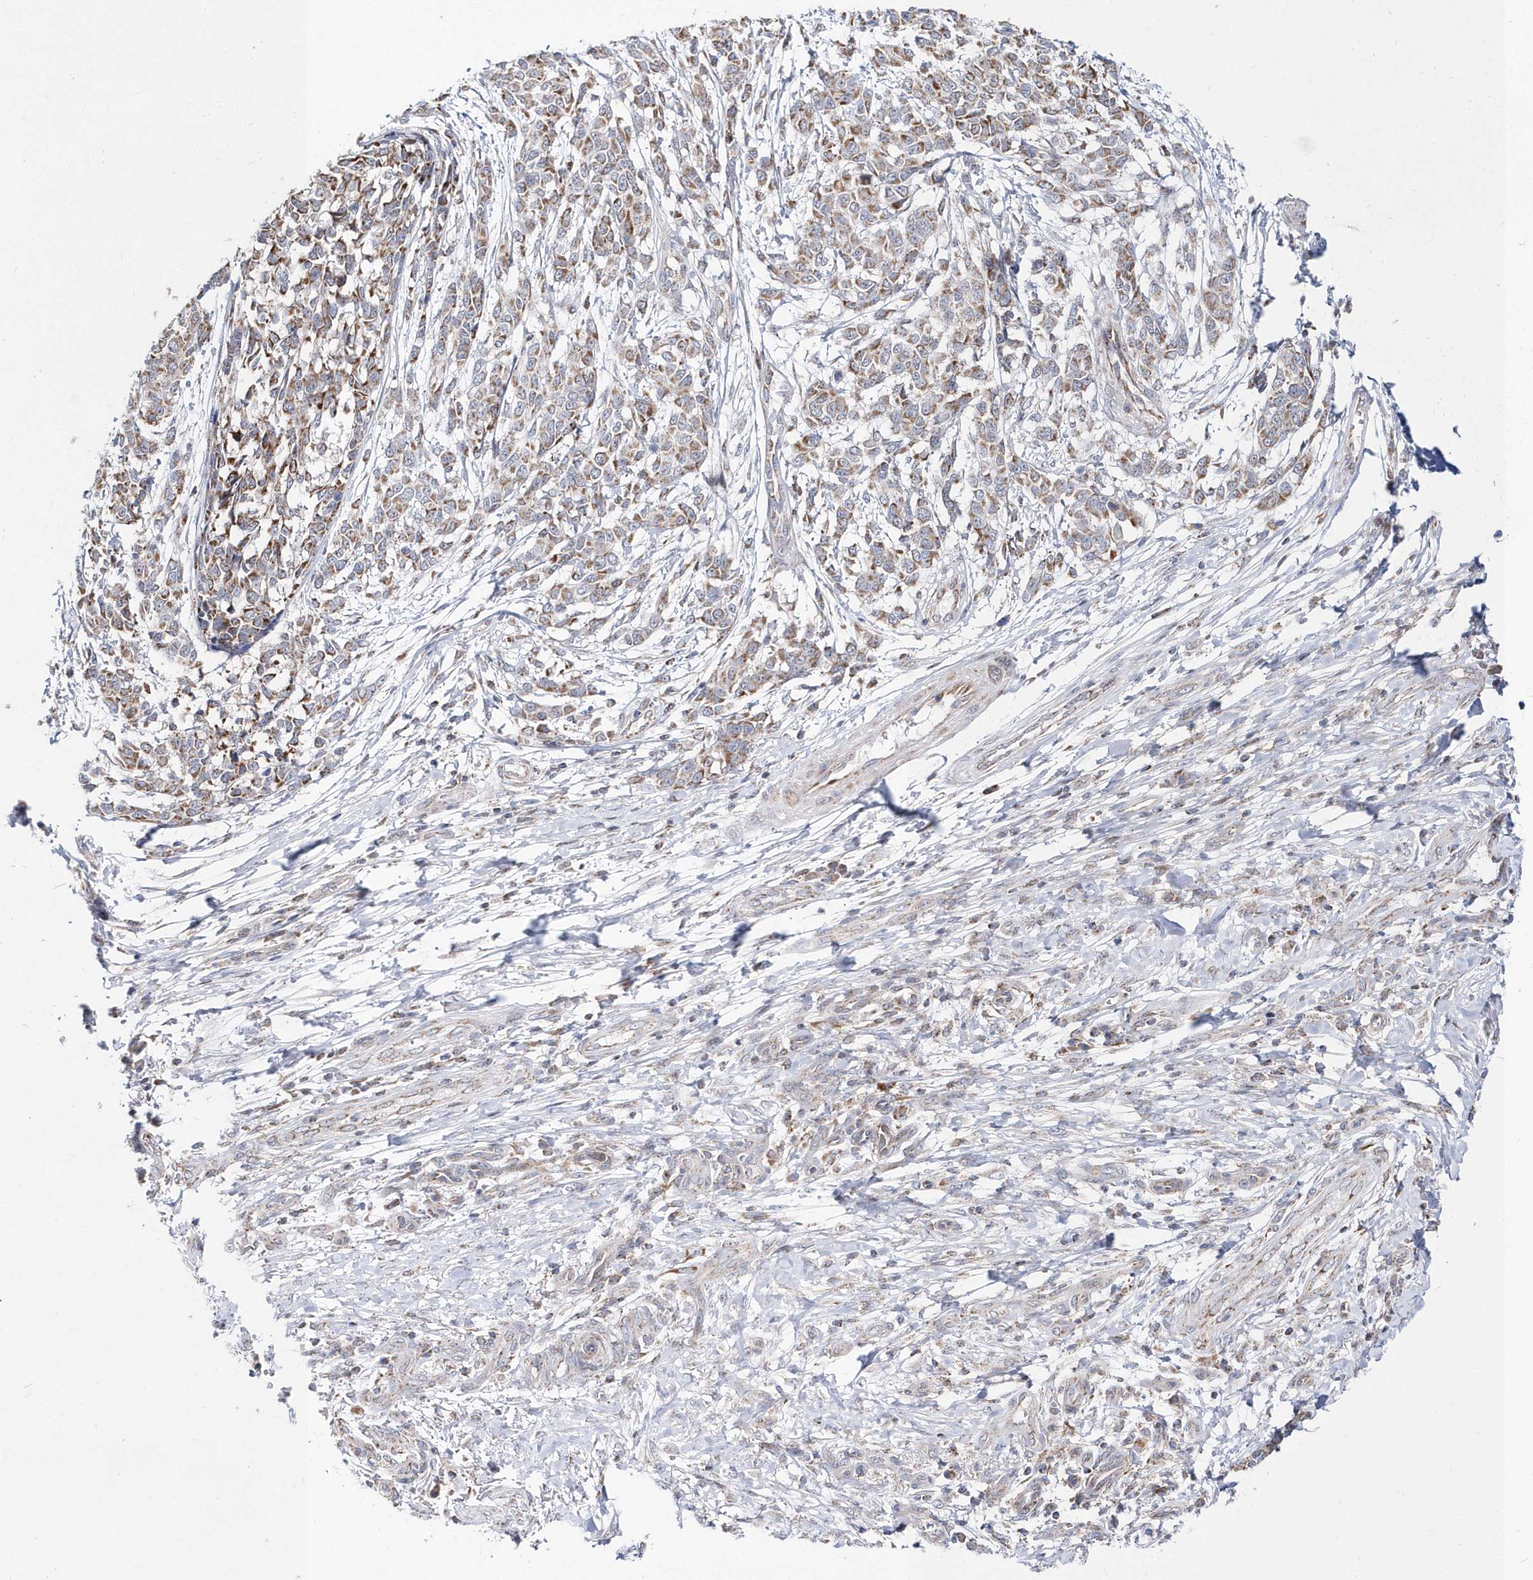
{"staining": {"intensity": "moderate", "quantity": ">75%", "location": "cytoplasmic/membranous"}, "tissue": "melanoma", "cell_type": "Tumor cells", "image_type": "cancer", "snomed": [{"axis": "morphology", "description": "Malignant melanoma, NOS"}, {"axis": "topography", "description": "Skin"}], "caption": "Melanoma stained for a protein shows moderate cytoplasmic/membranous positivity in tumor cells.", "gene": "SPATA5", "patient": {"sex": "male", "age": 49}}